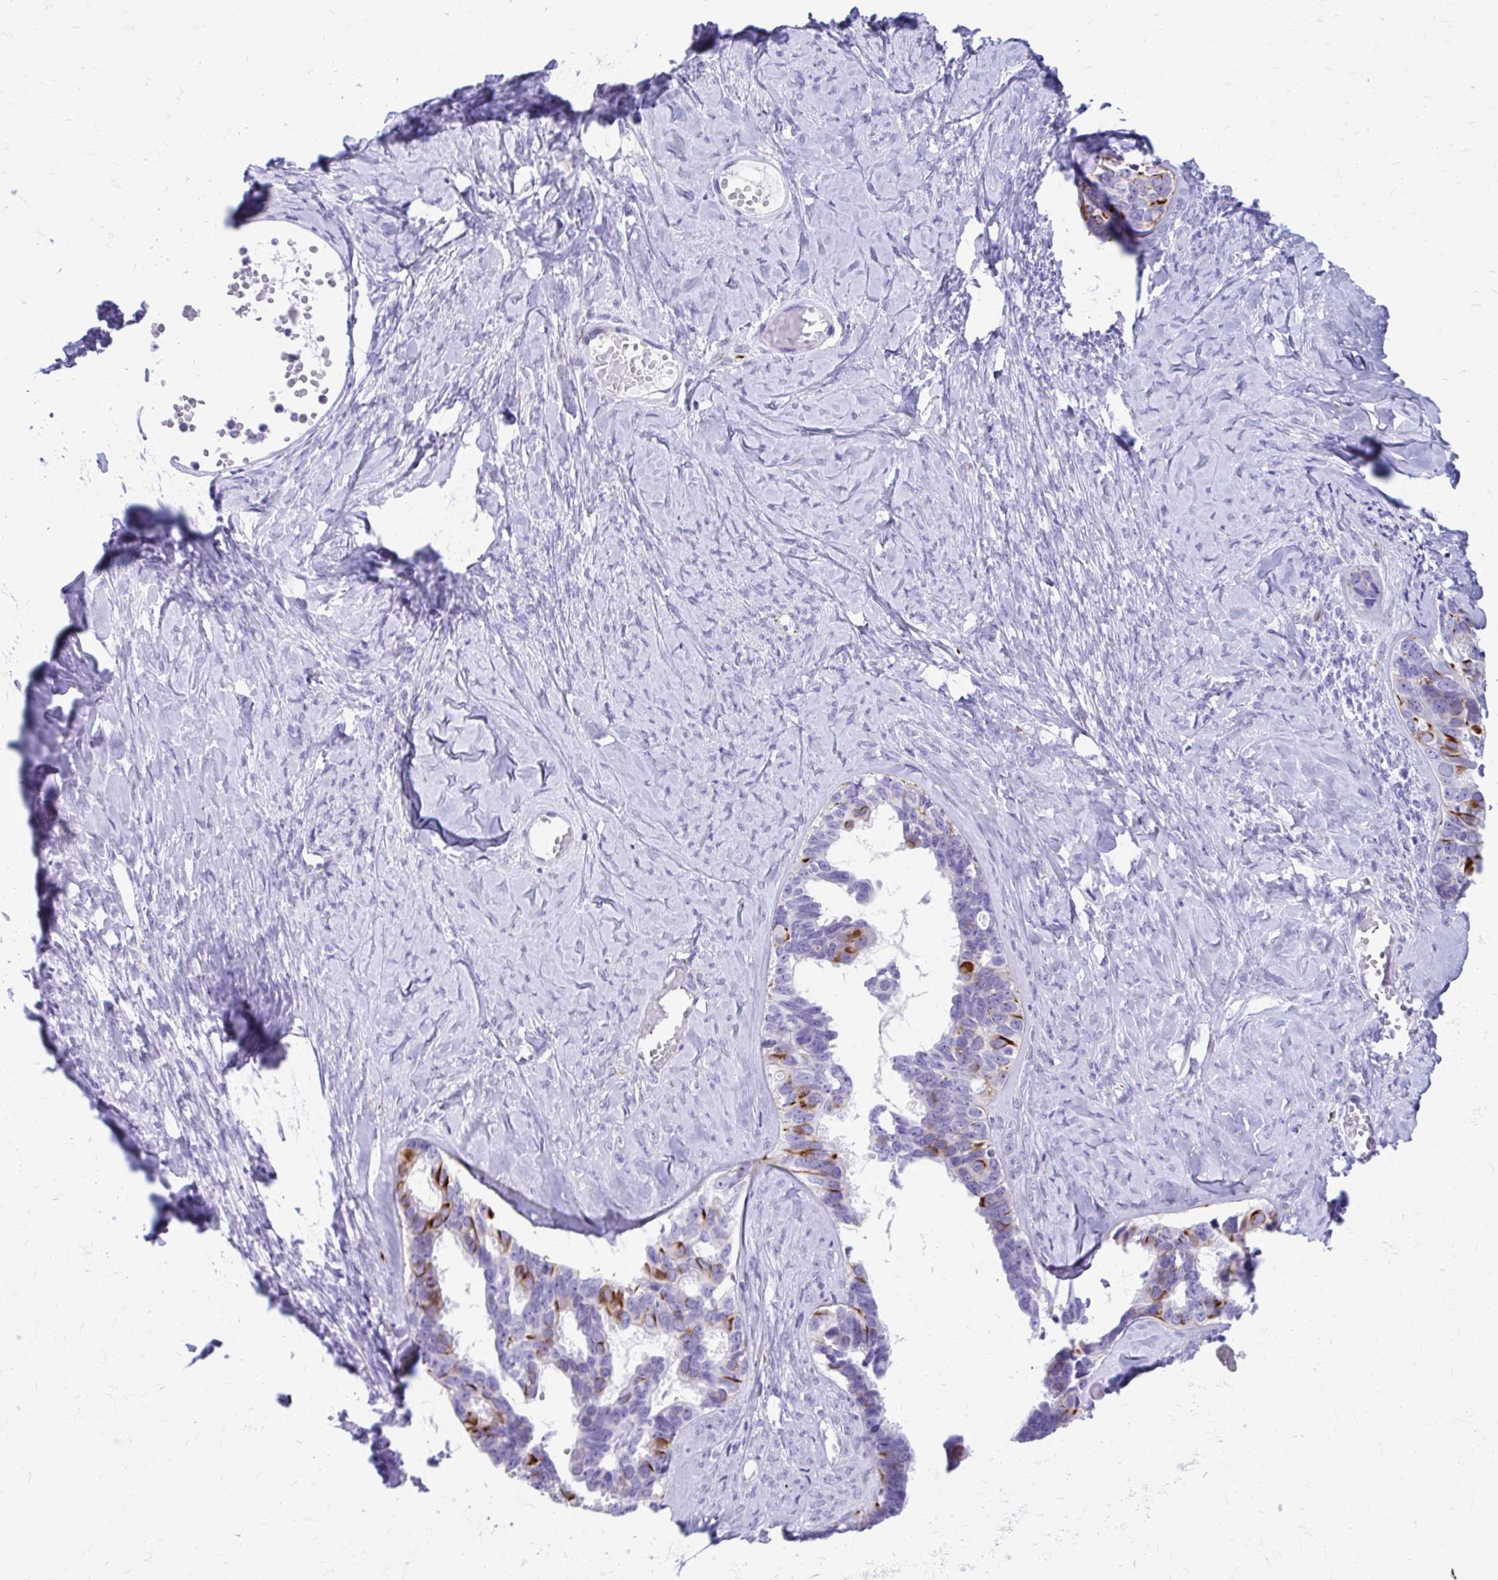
{"staining": {"intensity": "strong", "quantity": "<25%", "location": "cytoplasmic/membranous"}, "tissue": "ovarian cancer", "cell_type": "Tumor cells", "image_type": "cancer", "snomed": [{"axis": "morphology", "description": "Cystadenocarcinoma, serous, NOS"}, {"axis": "topography", "description": "Ovary"}], "caption": "IHC micrograph of neoplastic tissue: ovarian serous cystadenocarcinoma stained using immunohistochemistry (IHC) displays medium levels of strong protein expression localized specifically in the cytoplasmic/membranous of tumor cells, appearing as a cytoplasmic/membranous brown color.", "gene": "ZNF699", "patient": {"sex": "female", "age": 69}}